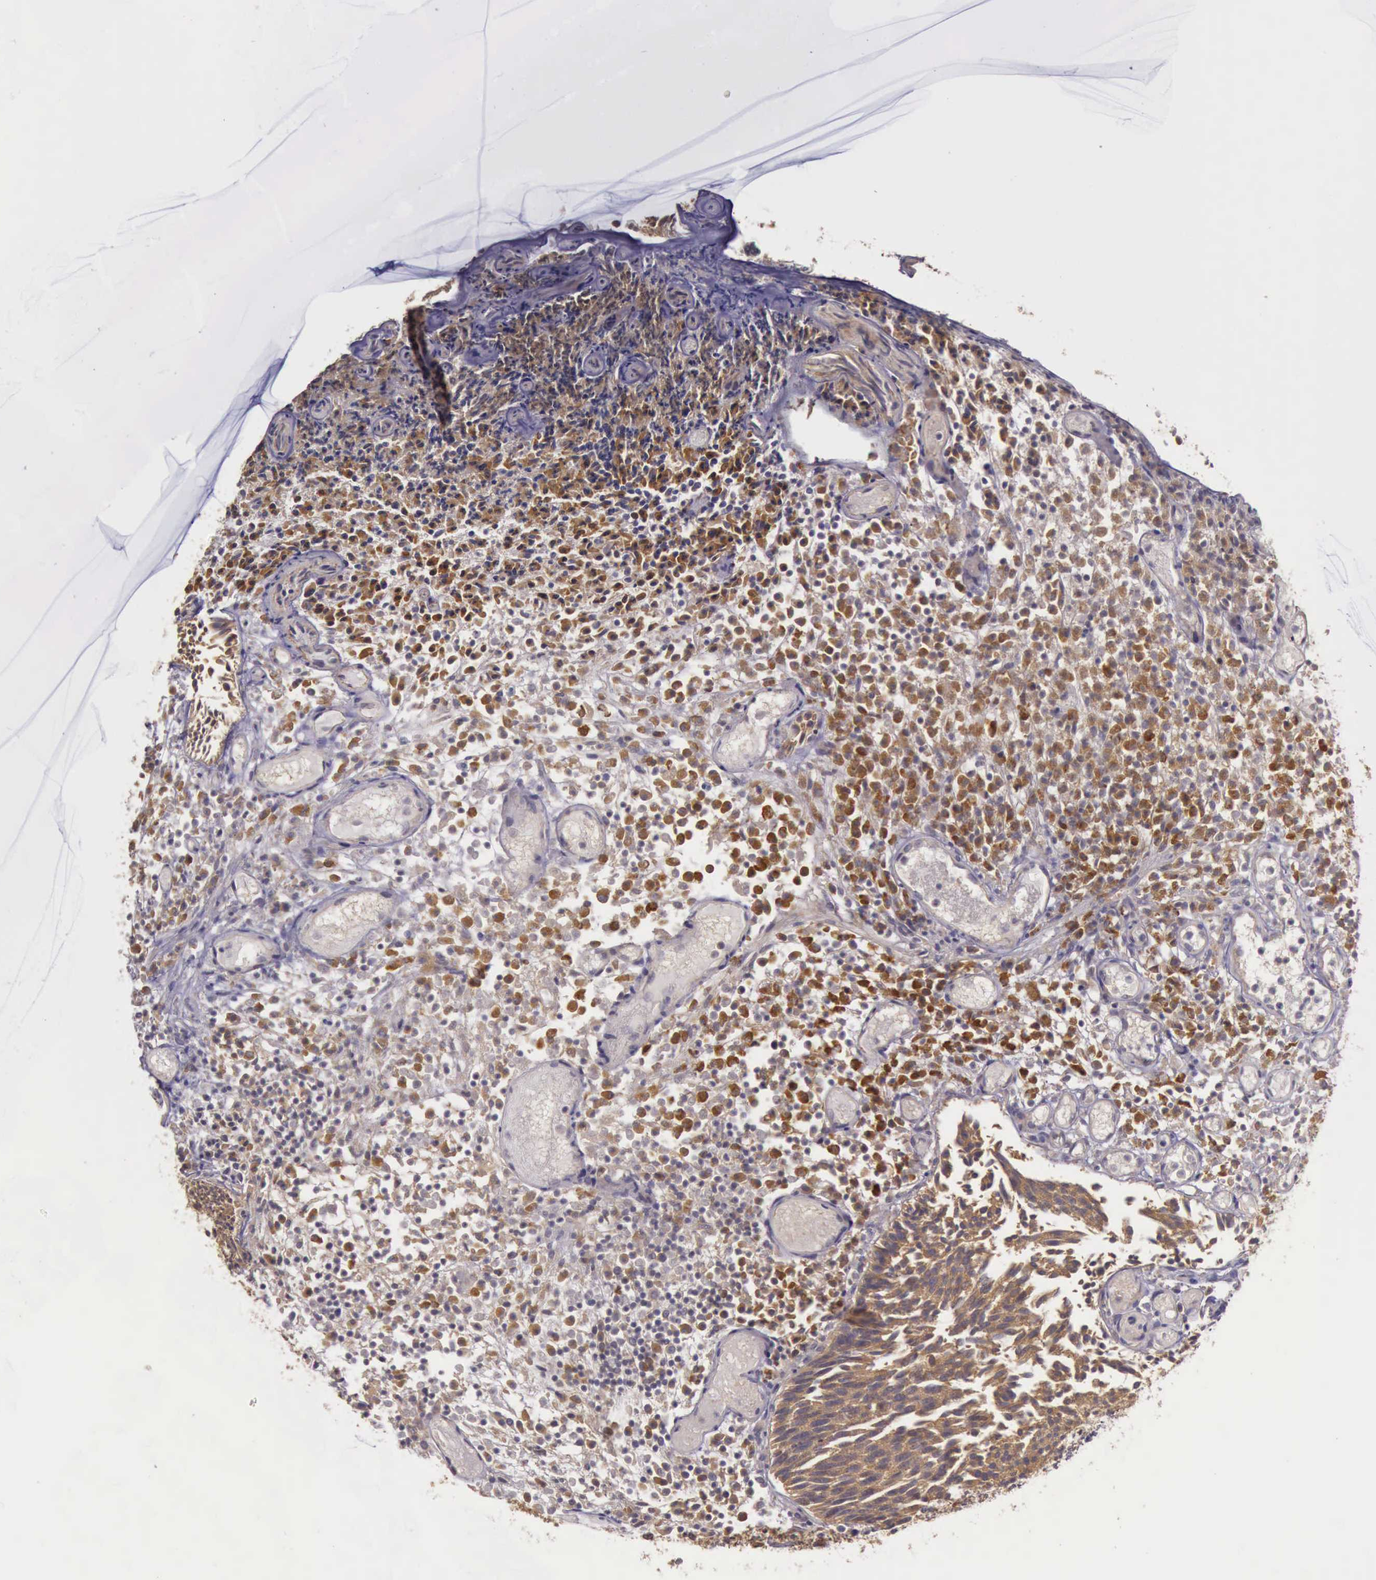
{"staining": {"intensity": "strong", "quantity": ">75%", "location": "cytoplasmic/membranous"}, "tissue": "urothelial cancer", "cell_type": "Tumor cells", "image_type": "cancer", "snomed": [{"axis": "morphology", "description": "Urothelial carcinoma, Low grade"}, {"axis": "topography", "description": "Urinary bladder"}], "caption": "A high amount of strong cytoplasmic/membranous positivity is seen in approximately >75% of tumor cells in urothelial carcinoma (low-grade) tissue.", "gene": "EIF5", "patient": {"sex": "male", "age": 85}}